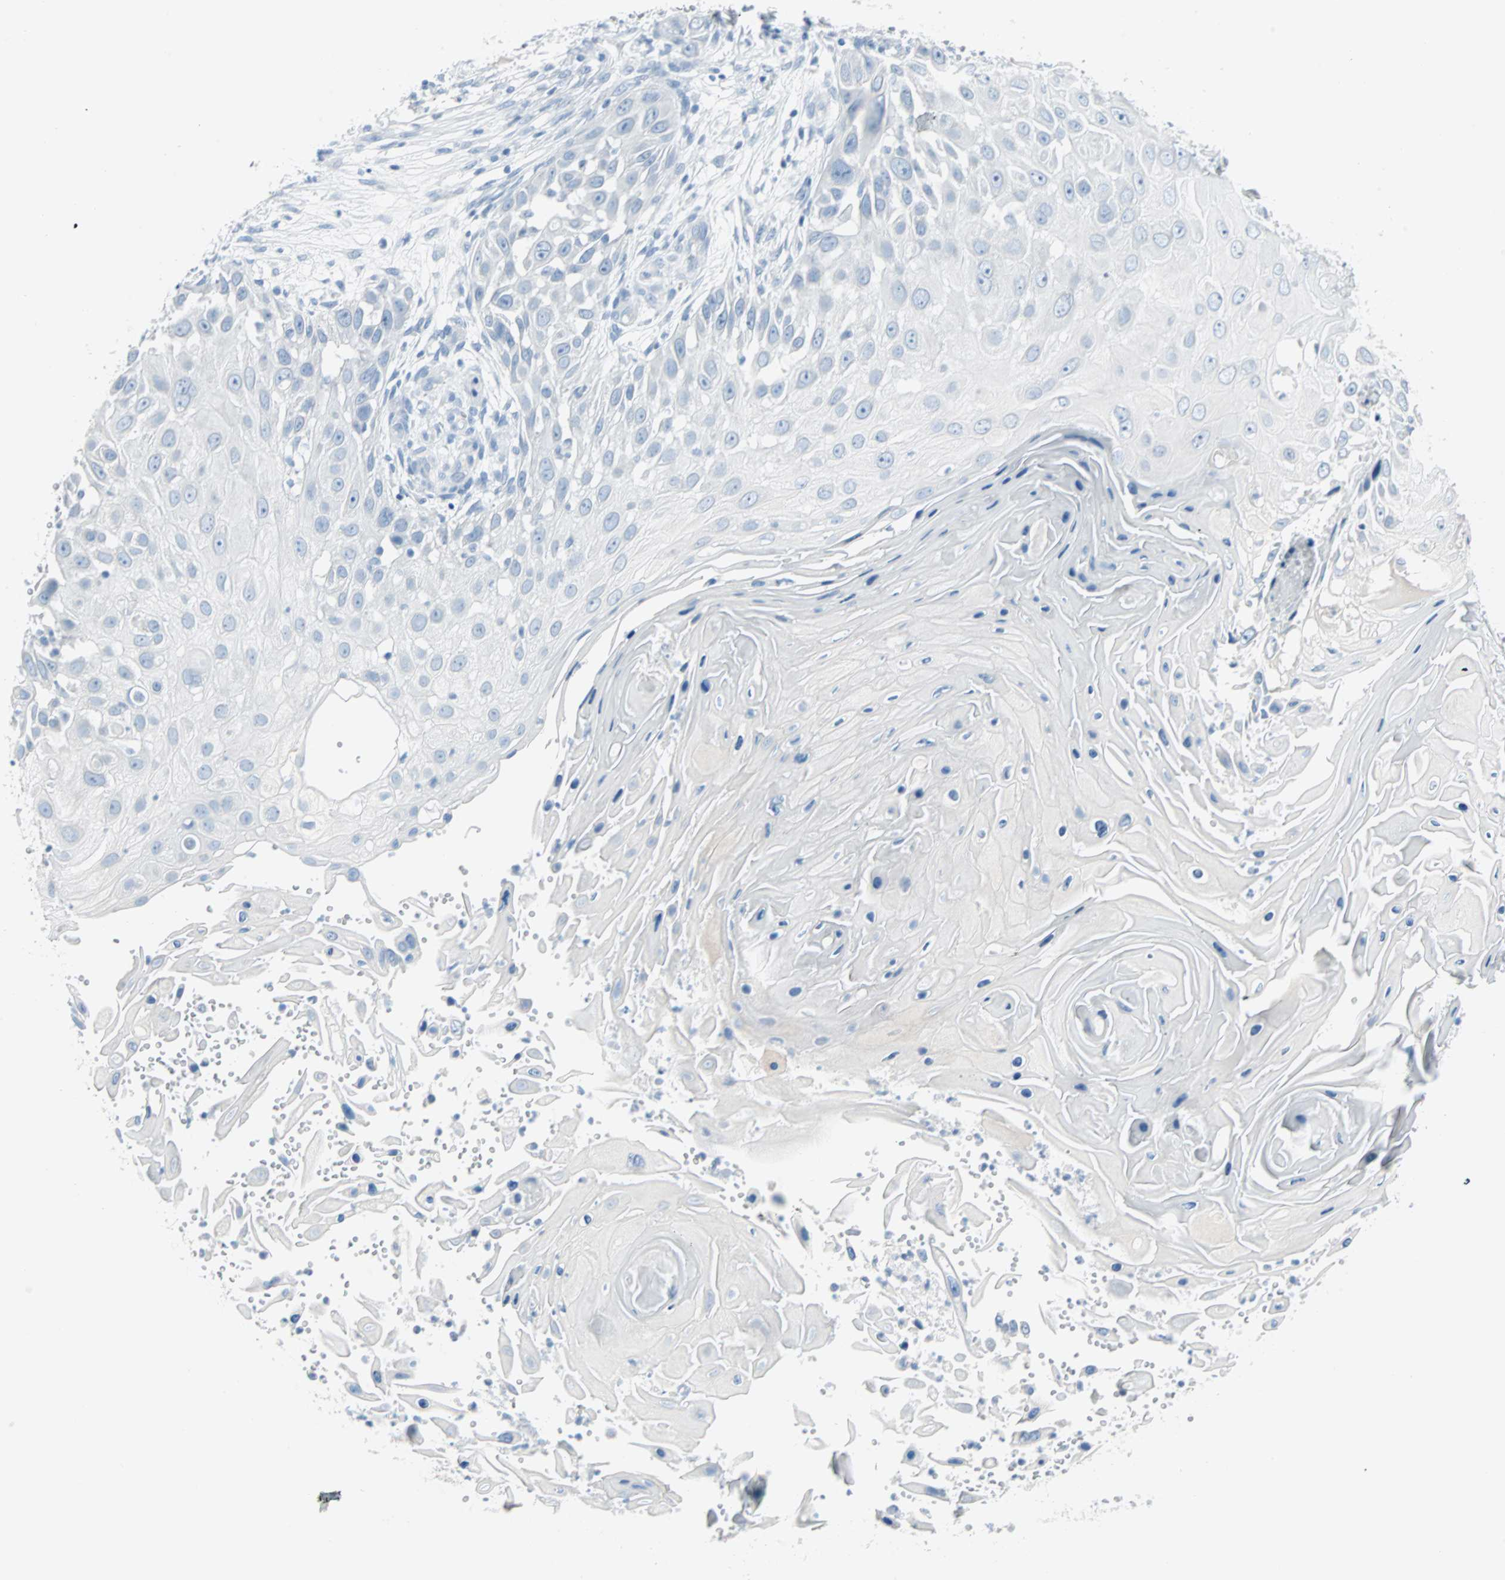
{"staining": {"intensity": "negative", "quantity": "none", "location": "none"}, "tissue": "skin cancer", "cell_type": "Tumor cells", "image_type": "cancer", "snomed": [{"axis": "morphology", "description": "Squamous cell carcinoma, NOS"}, {"axis": "topography", "description": "Skin"}], "caption": "There is no significant expression in tumor cells of skin squamous cell carcinoma.", "gene": "STX1A", "patient": {"sex": "female", "age": 44}}